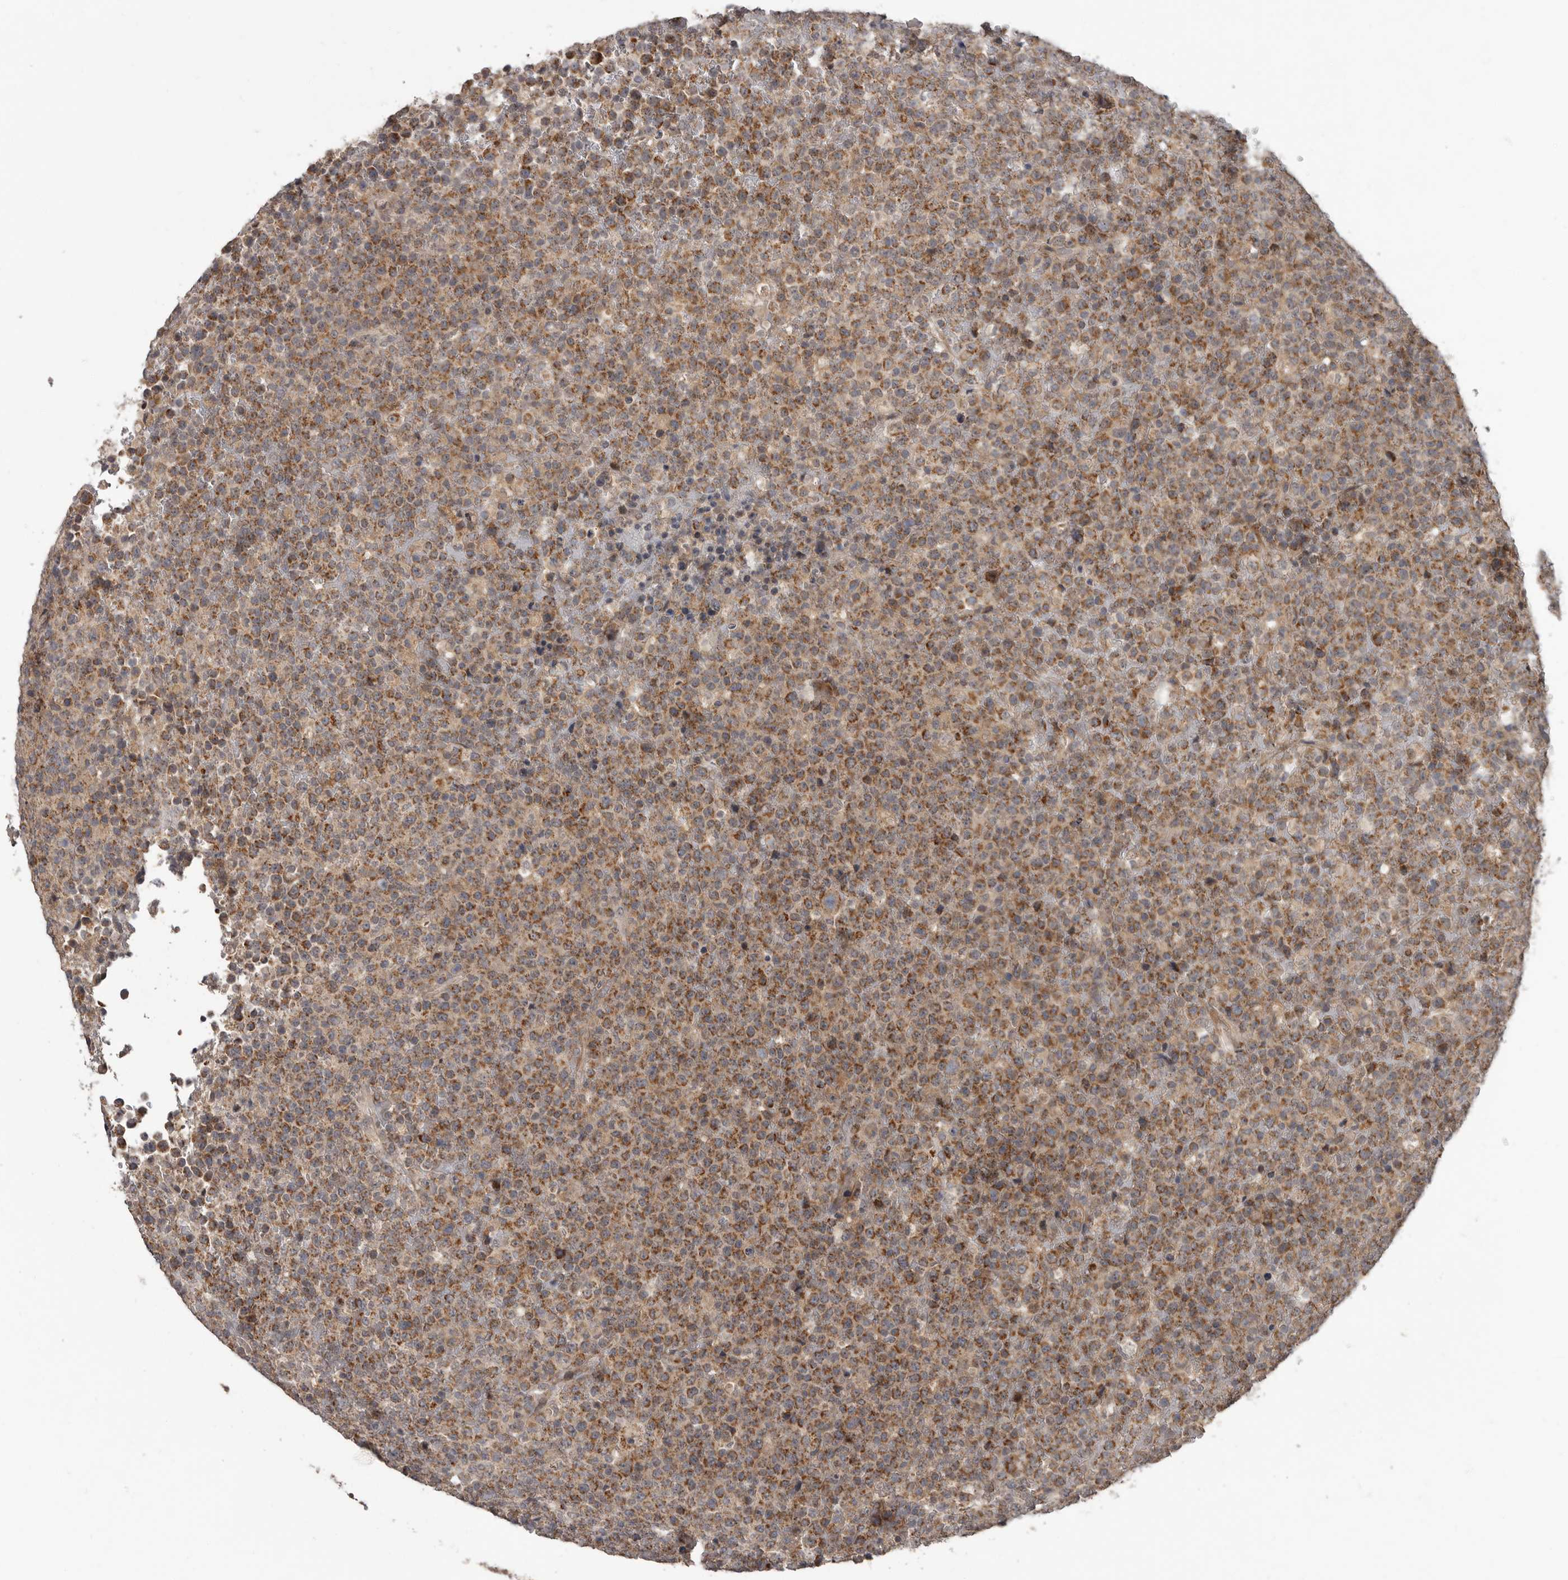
{"staining": {"intensity": "moderate", "quantity": "25%-75%", "location": "cytoplasmic/membranous"}, "tissue": "lymphoma", "cell_type": "Tumor cells", "image_type": "cancer", "snomed": [{"axis": "morphology", "description": "Malignant lymphoma, non-Hodgkin's type, High grade"}, {"axis": "topography", "description": "Lymph node"}], "caption": "Lymphoma stained for a protein reveals moderate cytoplasmic/membranous positivity in tumor cells.", "gene": "FGFR4", "patient": {"sex": "male", "age": 13}}